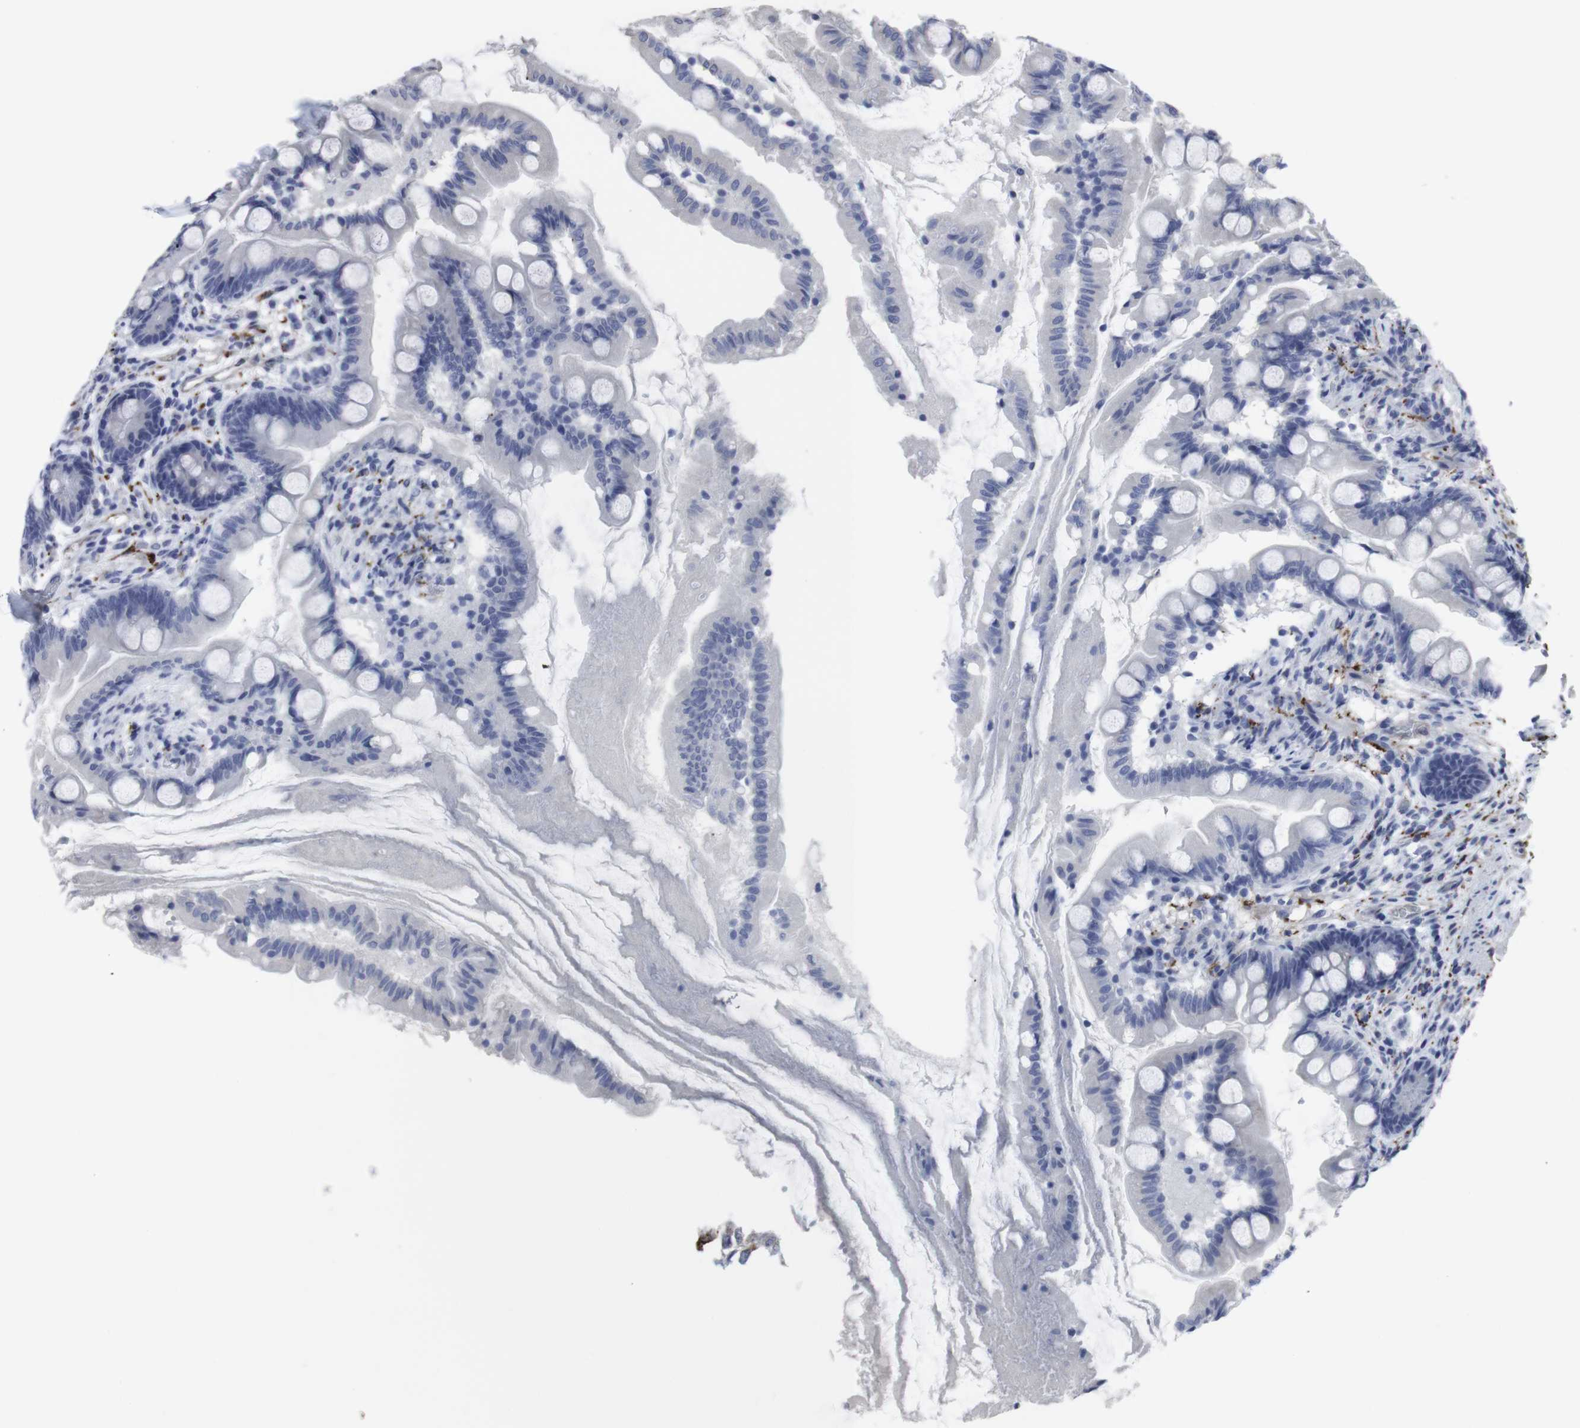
{"staining": {"intensity": "negative", "quantity": "none", "location": "none"}, "tissue": "small intestine", "cell_type": "Glandular cells", "image_type": "normal", "snomed": [{"axis": "morphology", "description": "Normal tissue, NOS"}, {"axis": "topography", "description": "Small intestine"}], "caption": "Glandular cells show no significant expression in benign small intestine. The staining was performed using DAB (3,3'-diaminobenzidine) to visualize the protein expression in brown, while the nuclei were stained in blue with hematoxylin (Magnification: 20x).", "gene": "SNCG", "patient": {"sex": "female", "age": 56}}